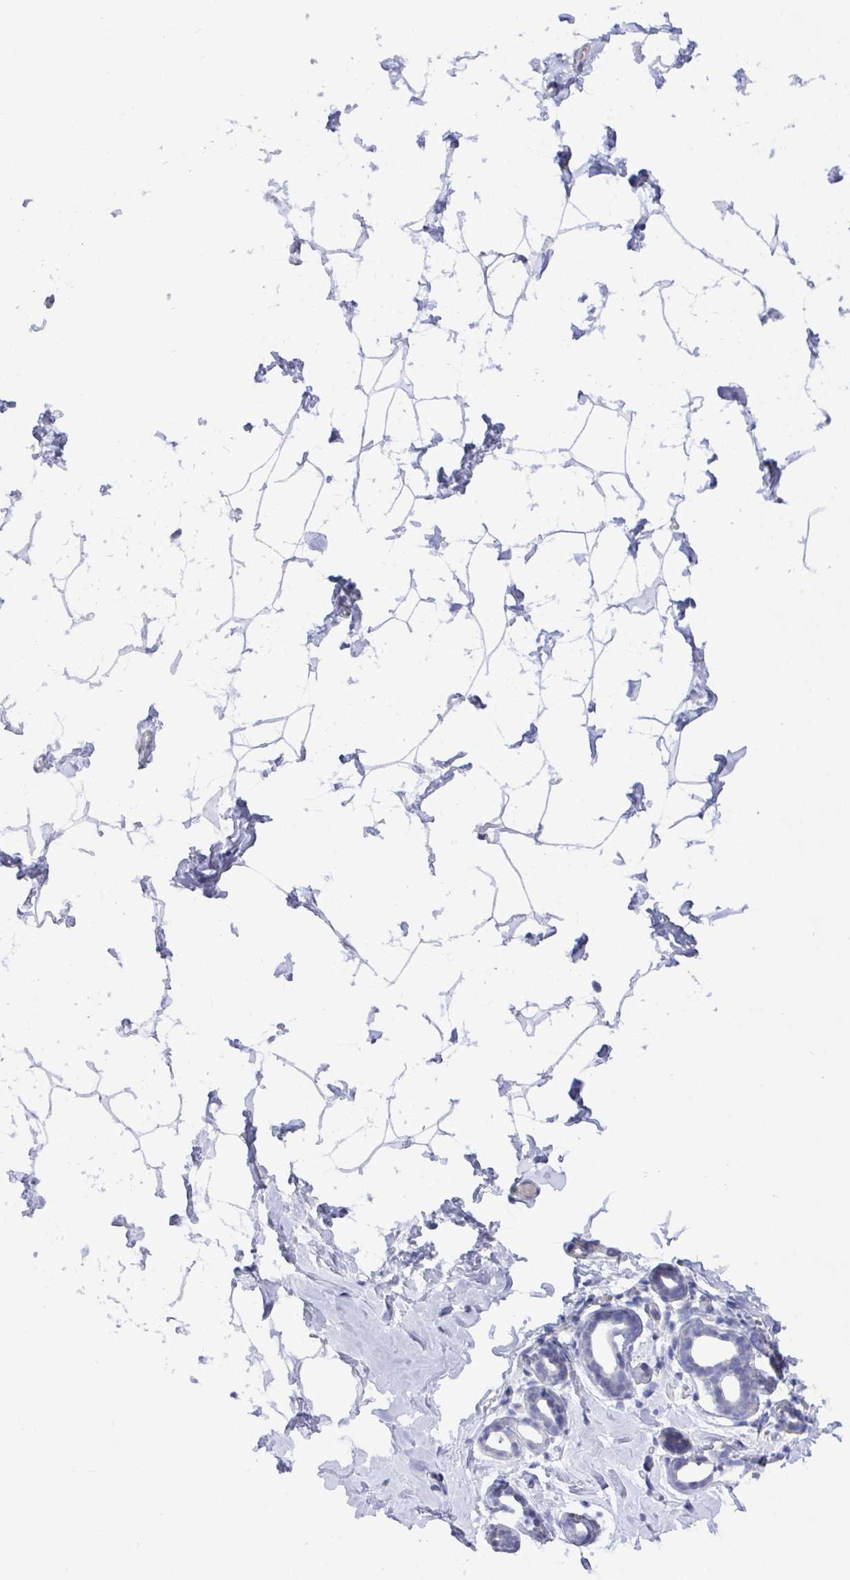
{"staining": {"intensity": "negative", "quantity": "none", "location": "none"}, "tissue": "breast", "cell_type": "Adipocytes", "image_type": "normal", "snomed": [{"axis": "morphology", "description": "Normal tissue, NOS"}, {"axis": "topography", "description": "Breast"}], "caption": "A micrograph of breast stained for a protein exhibits no brown staining in adipocytes.", "gene": "ATP5F1C", "patient": {"sex": "female", "age": 32}}